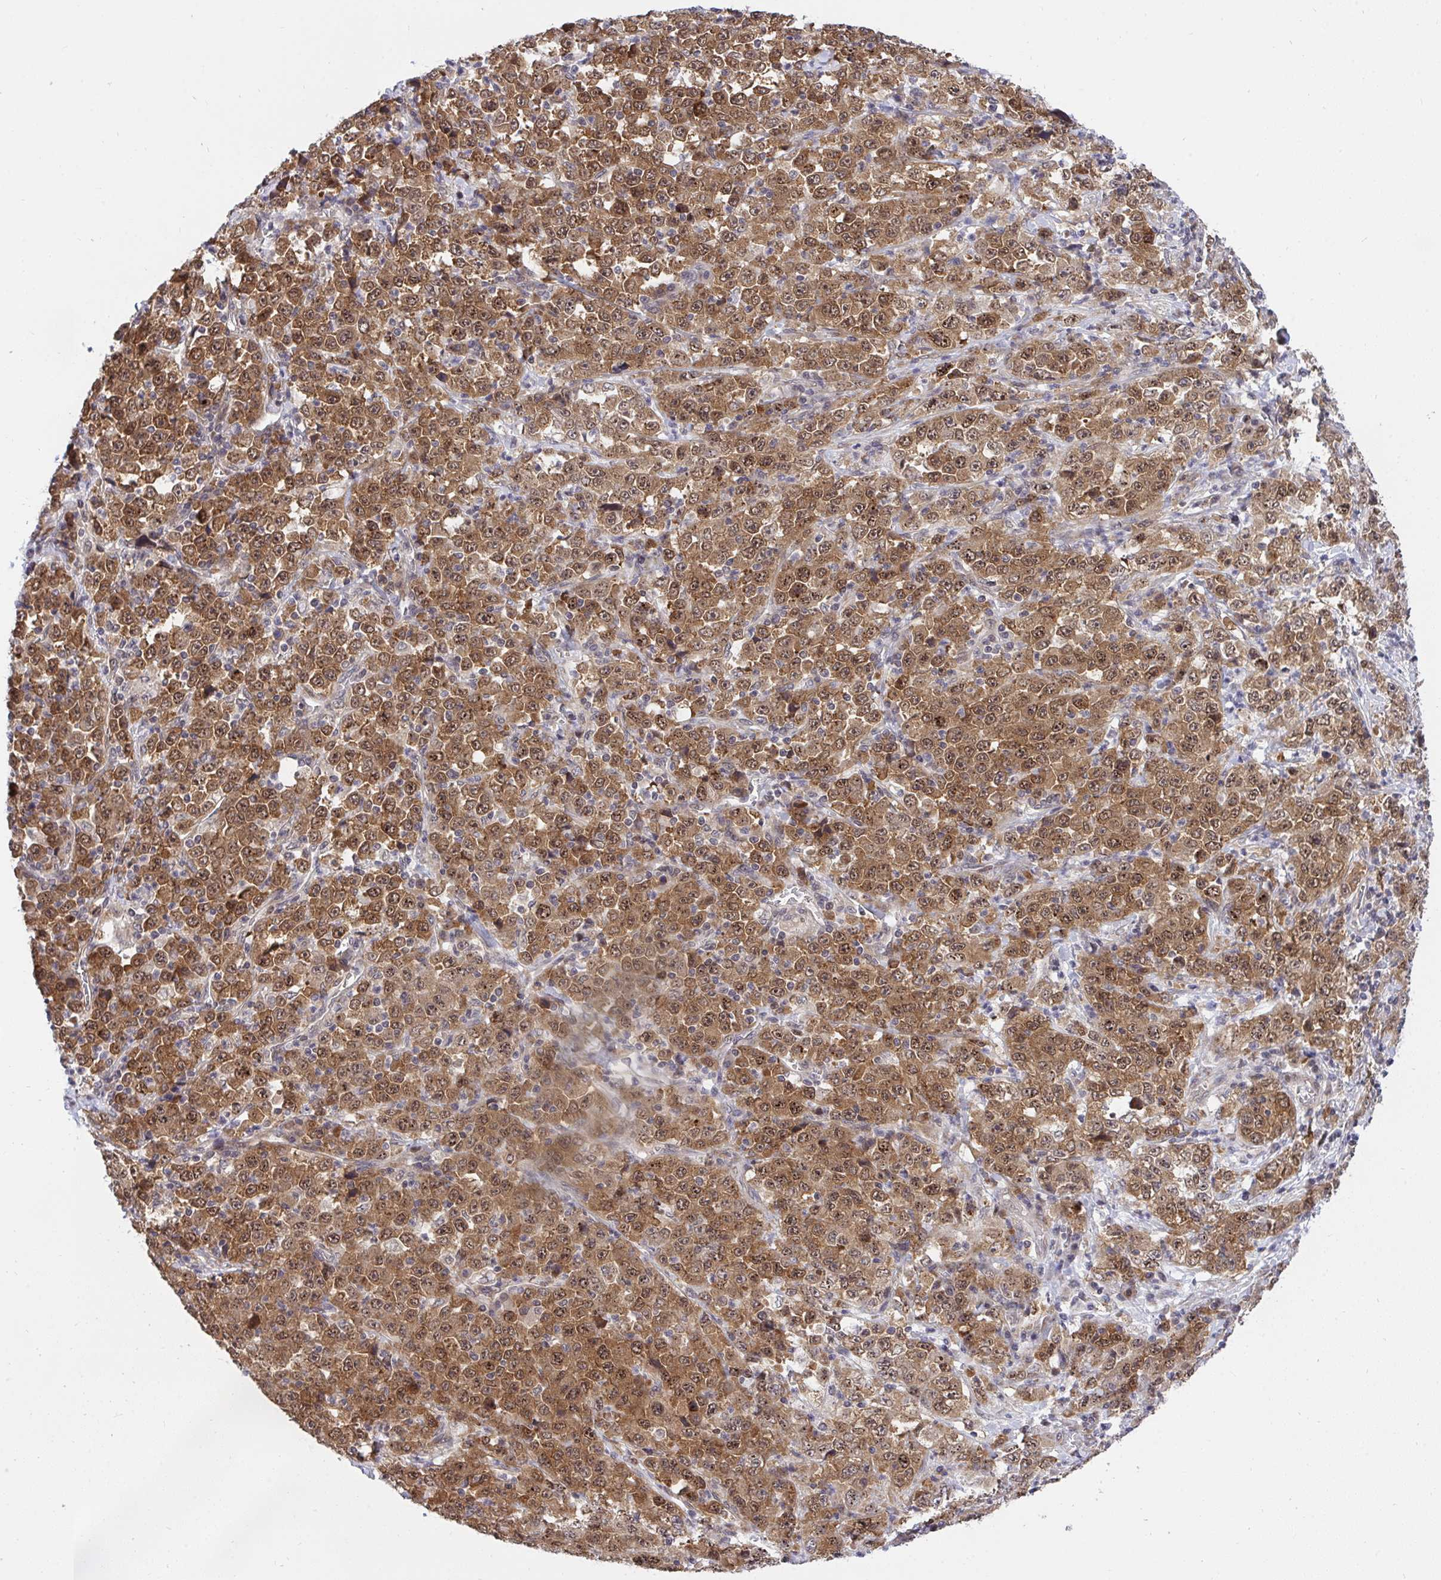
{"staining": {"intensity": "moderate", "quantity": ">75%", "location": "cytoplasmic/membranous"}, "tissue": "stomach cancer", "cell_type": "Tumor cells", "image_type": "cancer", "snomed": [{"axis": "morphology", "description": "Normal tissue, NOS"}, {"axis": "morphology", "description": "Adenocarcinoma, NOS"}, {"axis": "topography", "description": "Stomach, upper"}, {"axis": "topography", "description": "Stomach"}], "caption": "Protein analysis of stomach cancer (adenocarcinoma) tissue displays moderate cytoplasmic/membranous positivity in approximately >75% of tumor cells.", "gene": "ERI1", "patient": {"sex": "male", "age": 59}}